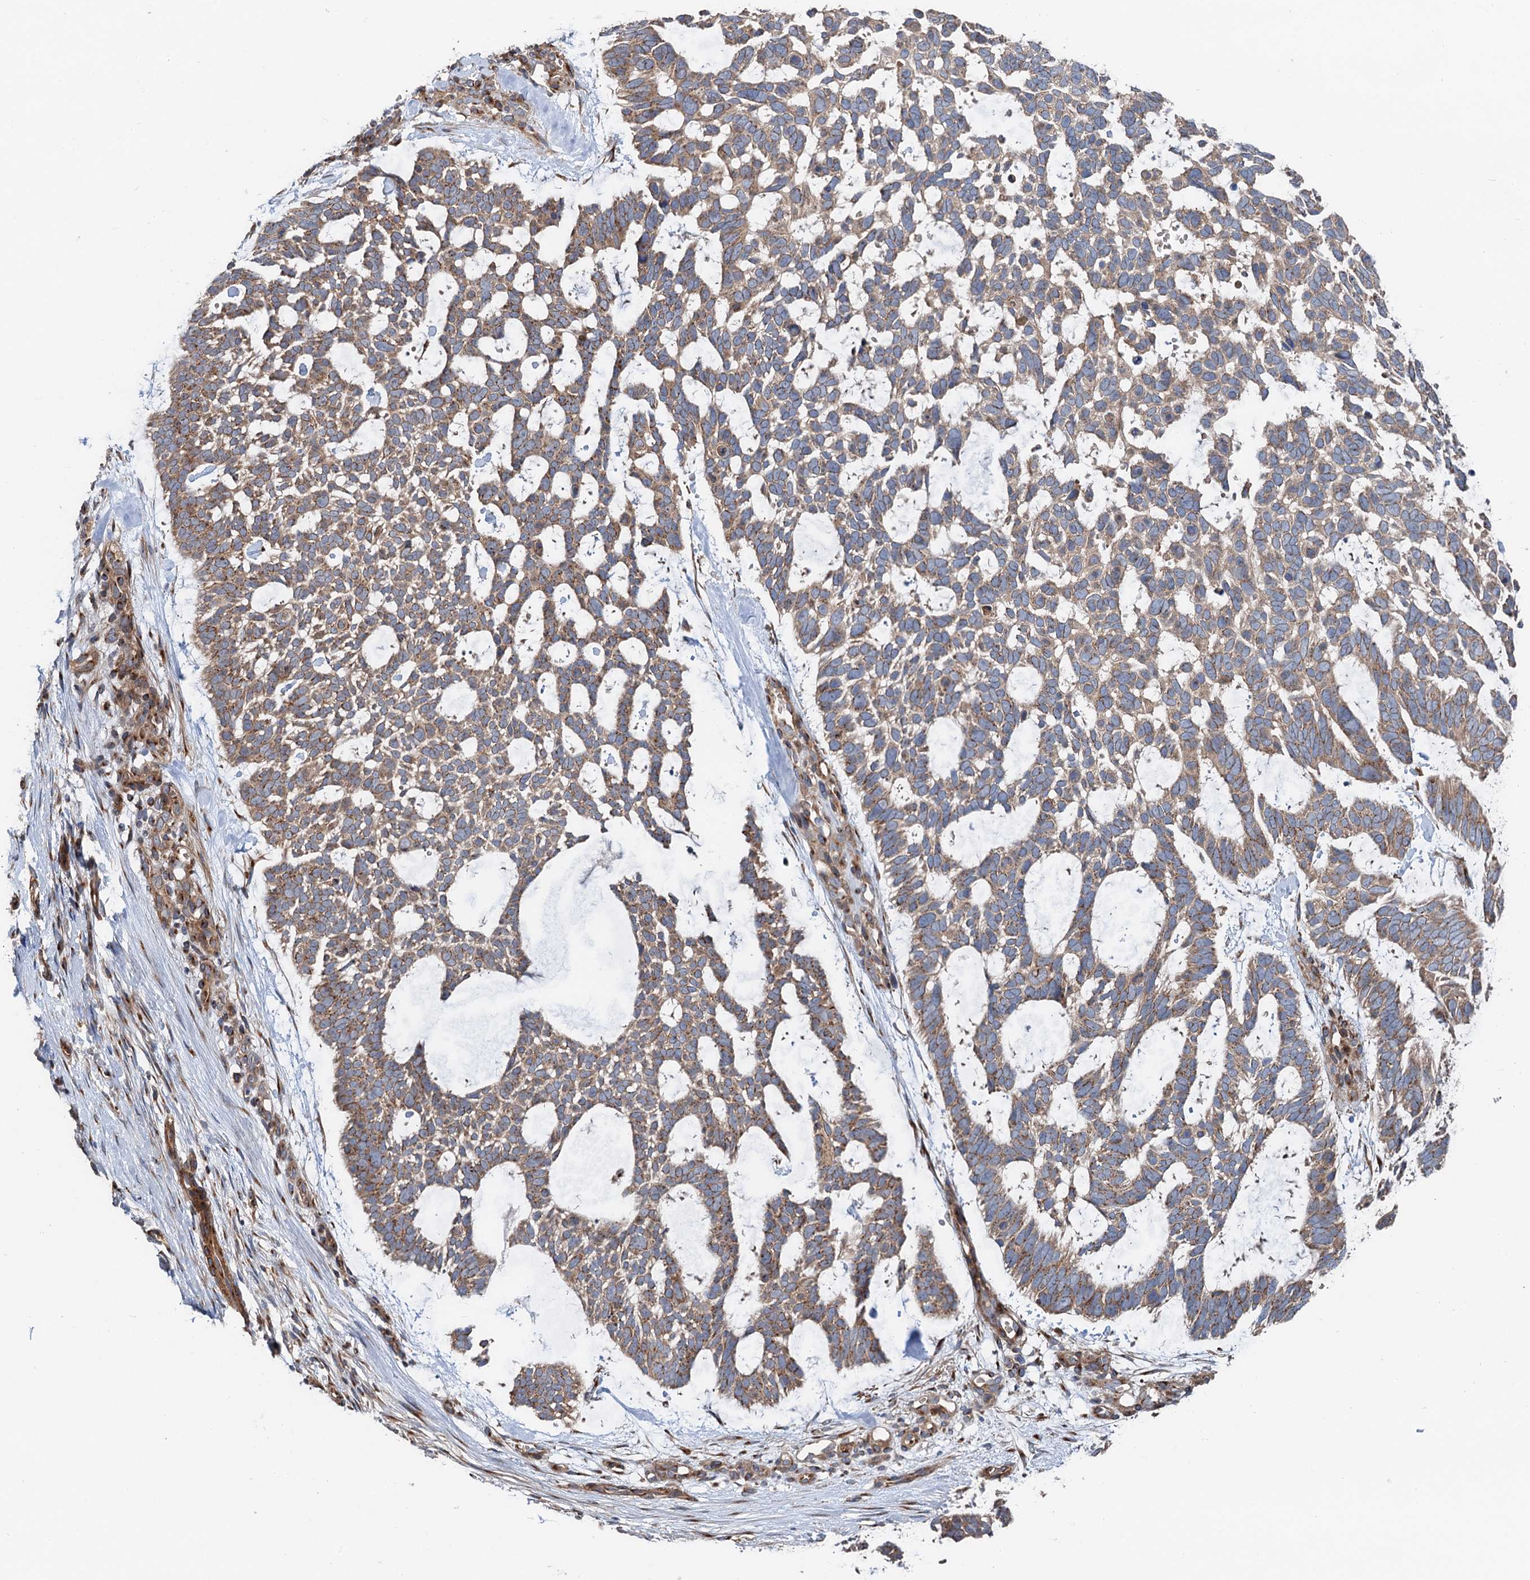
{"staining": {"intensity": "moderate", "quantity": "25%-75%", "location": "cytoplasmic/membranous"}, "tissue": "skin cancer", "cell_type": "Tumor cells", "image_type": "cancer", "snomed": [{"axis": "morphology", "description": "Basal cell carcinoma"}, {"axis": "topography", "description": "Skin"}], "caption": "IHC of skin cancer (basal cell carcinoma) reveals medium levels of moderate cytoplasmic/membranous positivity in approximately 25%-75% of tumor cells.", "gene": "ANKRD26", "patient": {"sex": "male", "age": 88}}